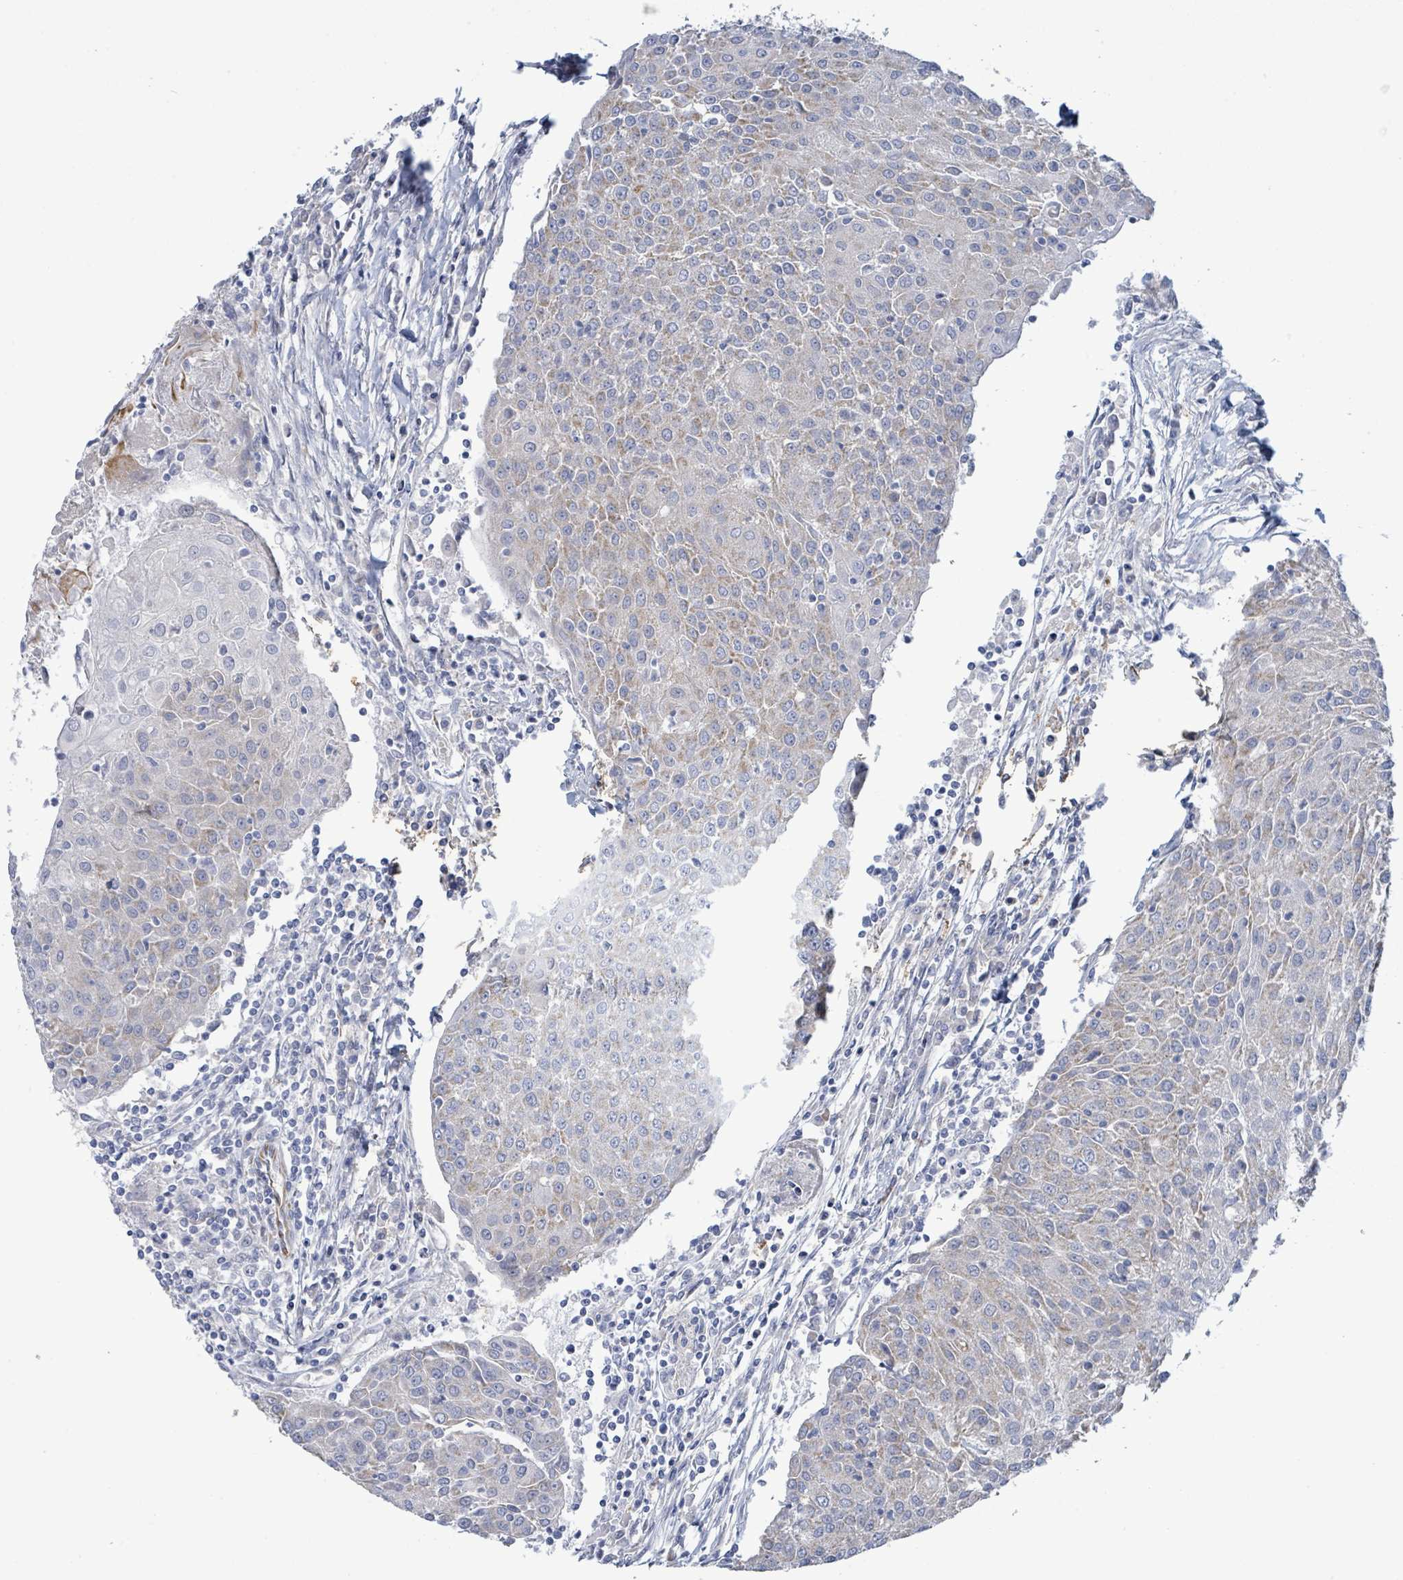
{"staining": {"intensity": "weak", "quantity": "<25%", "location": "cytoplasmic/membranous"}, "tissue": "urothelial cancer", "cell_type": "Tumor cells", "image_type": "cancer", "snomed": [{"axis": "morphology", "description": "Urothelial carcinoma, High grade"}, {"axis": "topography", "description": "Urinary bladder"}], "caption": "Immunohistochemistry (IHC) photomicrograph of neoplastic tissue: human urothelial cancer stained with DAB demonstrates no significant protein expression in tumor cells. Brightfield microscopy of IHC stained with DAB (3,3'-diaminobenzidine) (brown) and hematoxylin (blue), captured at high magnification.", "gene": "ALG12", "patient": {"sex": "female", "age": 85}}